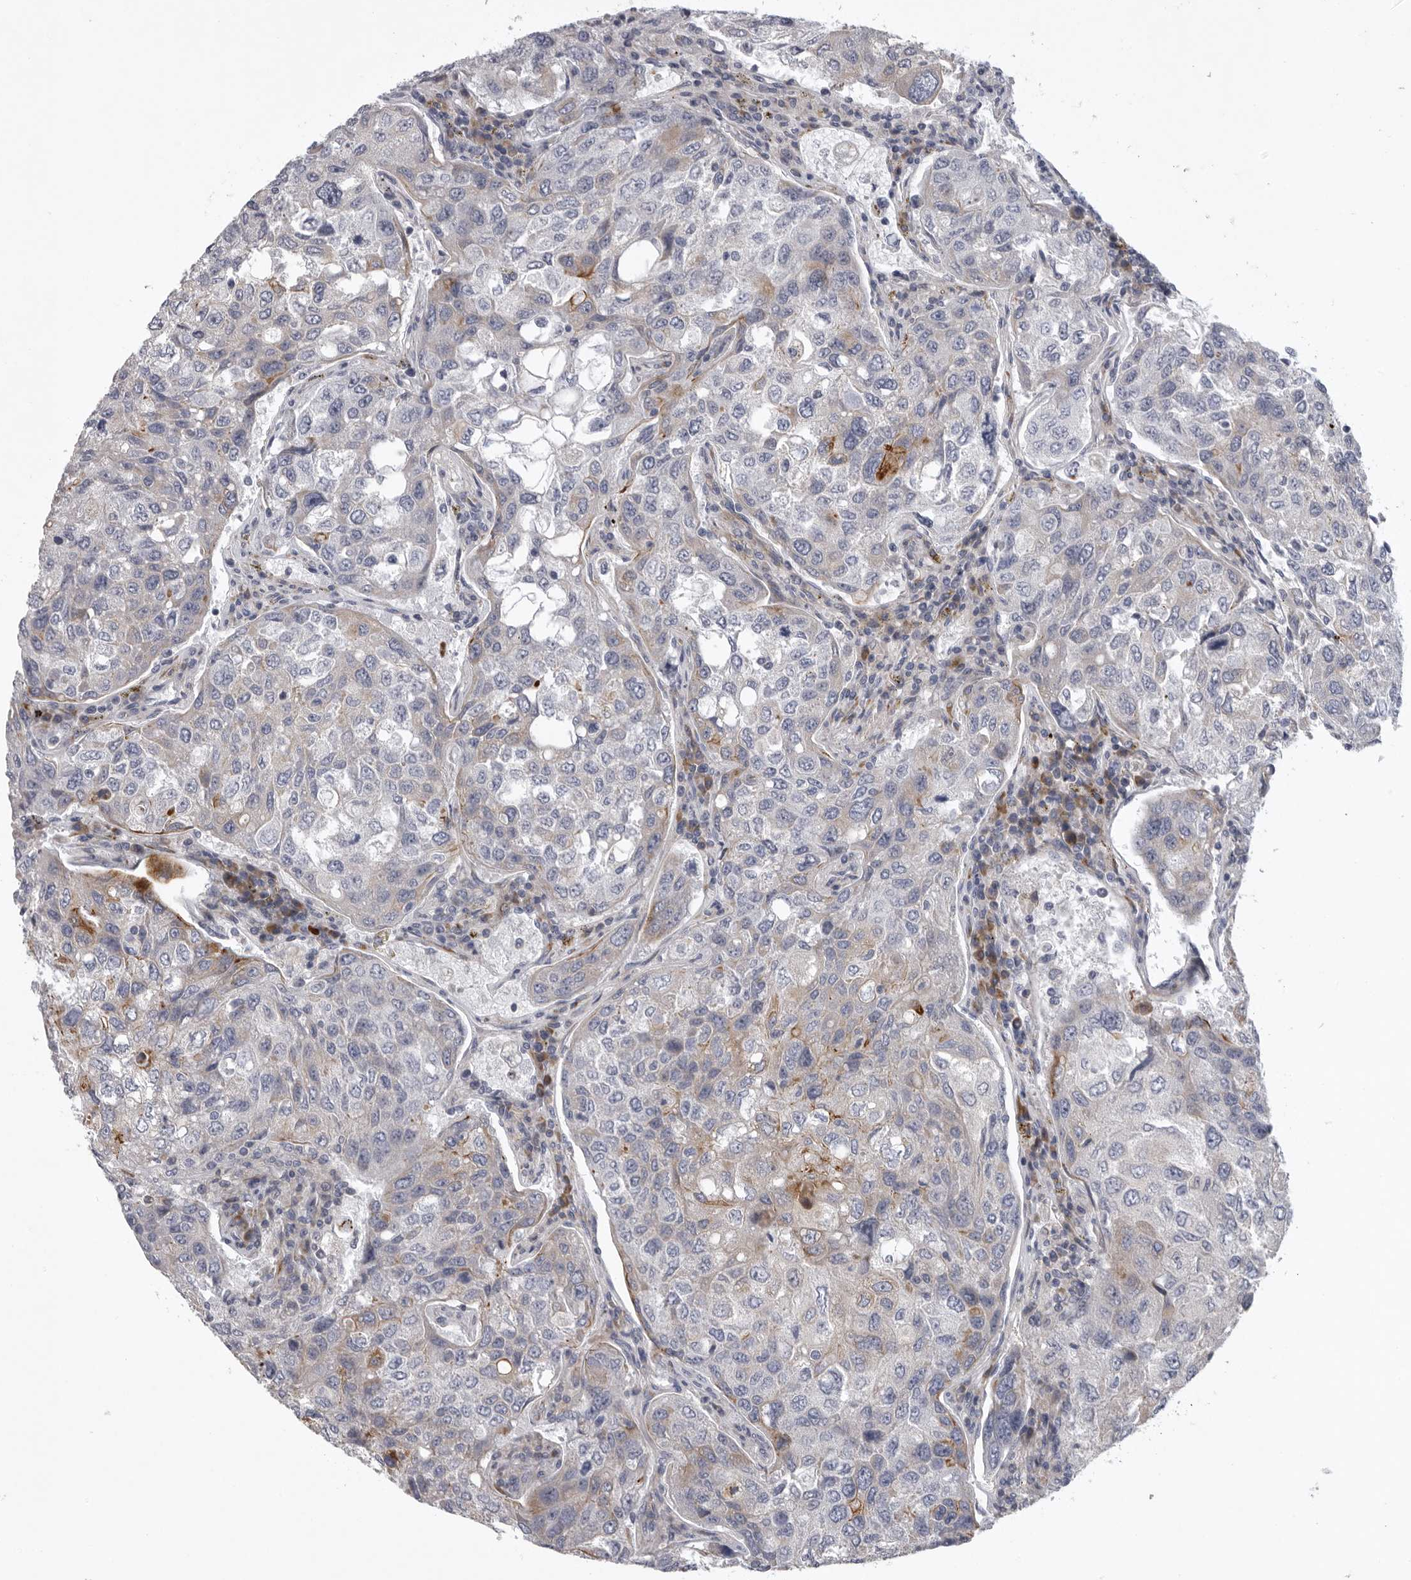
{"staining": {"intensity": "moderate", "quantity": "<25%", "location": "cytoplasmic/membranous"}, "tissue": "urothelial cancer", "cell_type": "Tumor cells", "image_type": "cancer", "snomed": [{"axis": "morphology", "description": "Urothelial carcinoma, High grade"}, {"axis": "topography", "description": "Lymph node"}, {"axis": "topography", "description": "Urinary bladder"}], "caption": "High-power microscopy captured an immunohistochemistry (IHC) photomicrograph of urothelial carcinoma (high-grade), revealing moderate cytoplasmic/membranous expression in about <25% of tumor cells.", "gene": "USP24", "patient": {"sex": "male", "age": 51}}